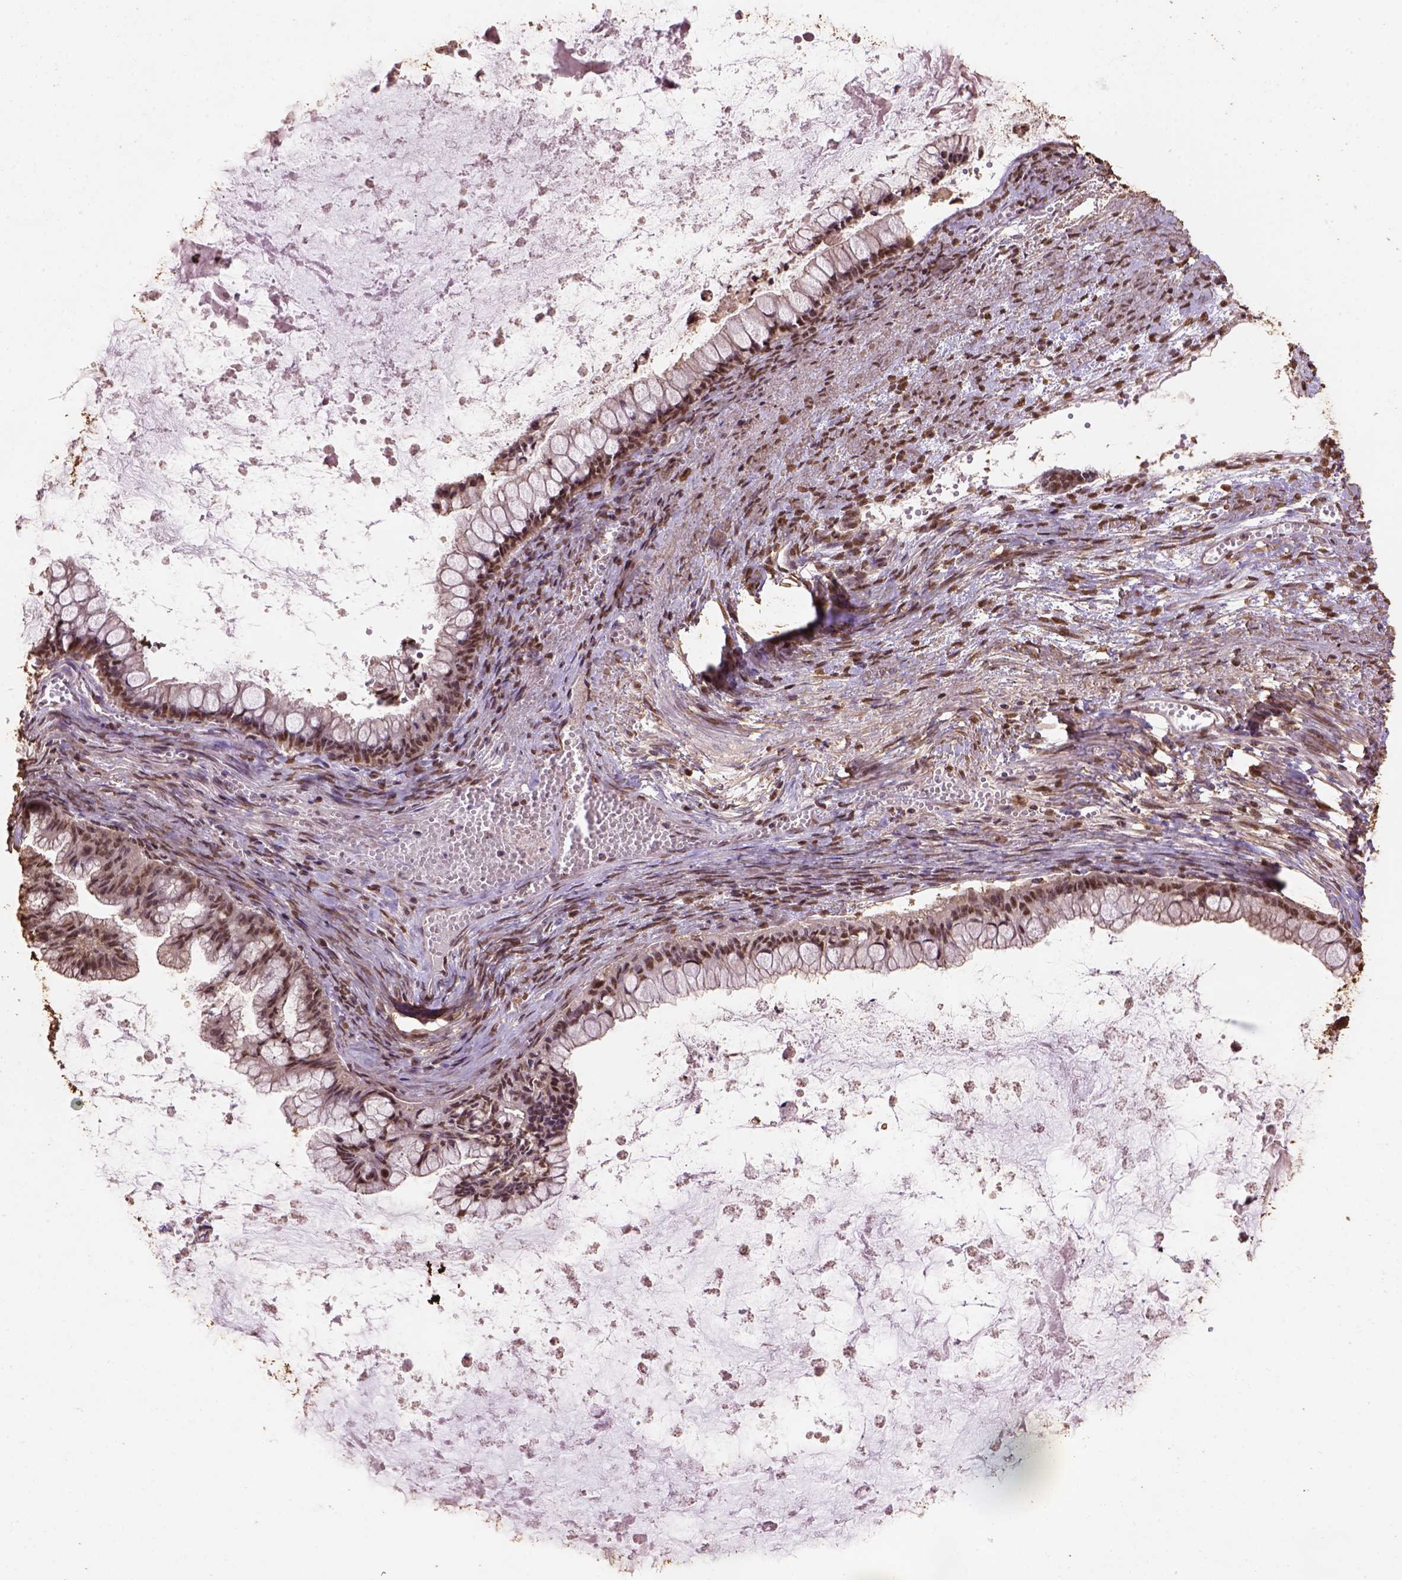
{"staining": {"intensity": "moderate", "quantity": ">75%", "location": "cytoplasmic/membranous"}, "tissue": "ovarian cancer", "cell_type": "Tumor cells", "image_type": "cancer", "snomed": [{"axis": "morphology", "description": "Cystadenocarcinoma, mucinous, NOS"}, {"axis": "topography", "description": "Ovary"}], "caption": "Approximately >75% of tumor cells in mucinous cystadenocarcinoma (ovarian) display moderate cytoplasmic/membranous protein positivity as visualized by brown immunohistochemical staining.", "gene": "CSTF2T", "patient": {"sex": "female", "age": 67}}